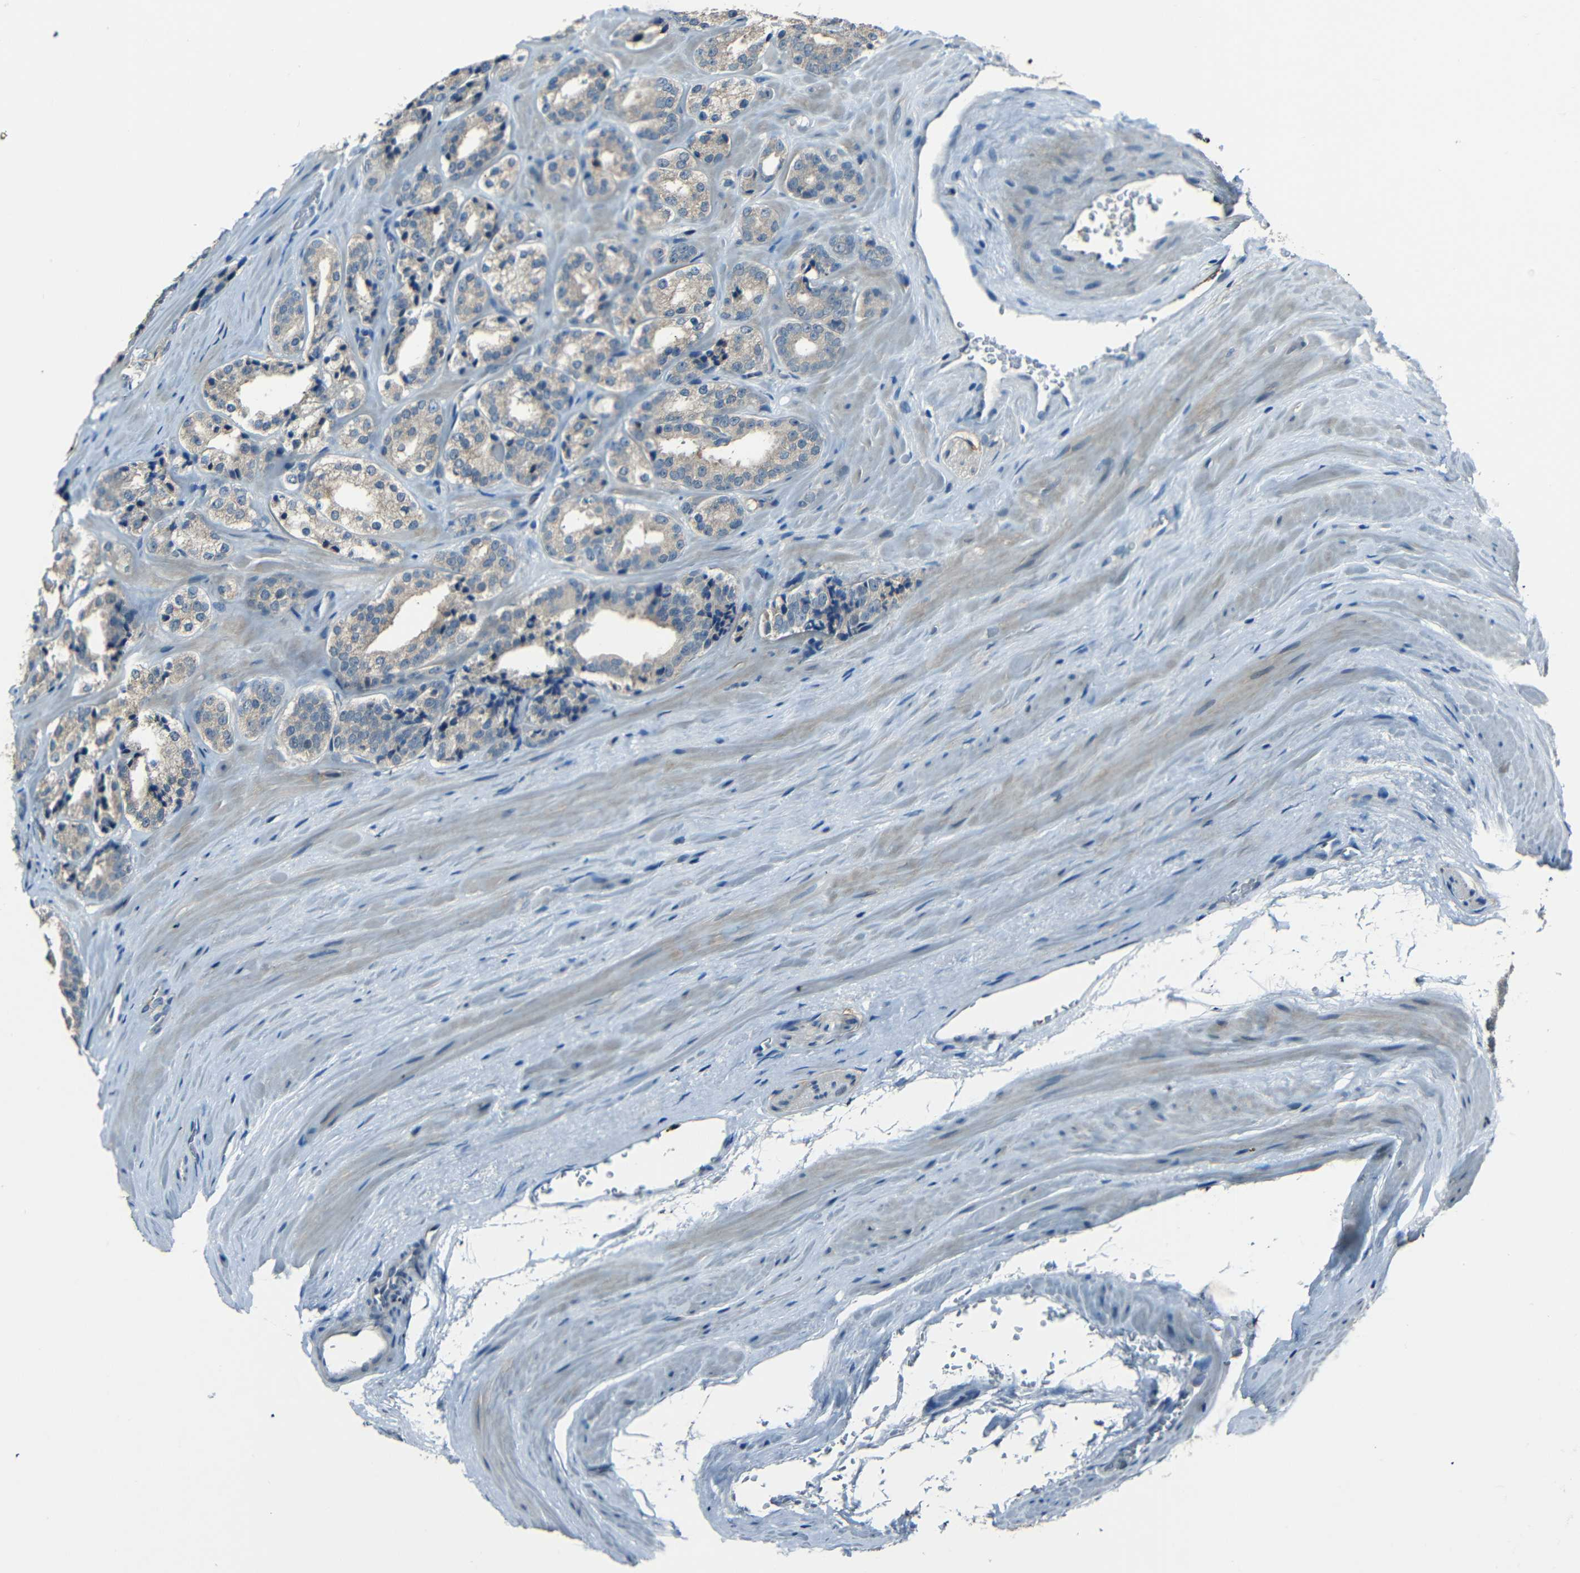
{"staining": {"intensity": "negative", "quantity": "none", "location": "none"}, "tissue": "prostate cancer", "cell_type": "Tumor cells", "image_type": "cancer", "snomed": [{"axis": "morphology", "description": "Adenocarcinoma, High grade"}, {"axis": "topography", "description": "Prostate"}], "caption": "DAB immunohistochemical staining of prostate high-grade adenocarcinoma displays no significant staining in tumor cells.", "gene": "SLA", "patient": {"sex": "male", "age": 60}}